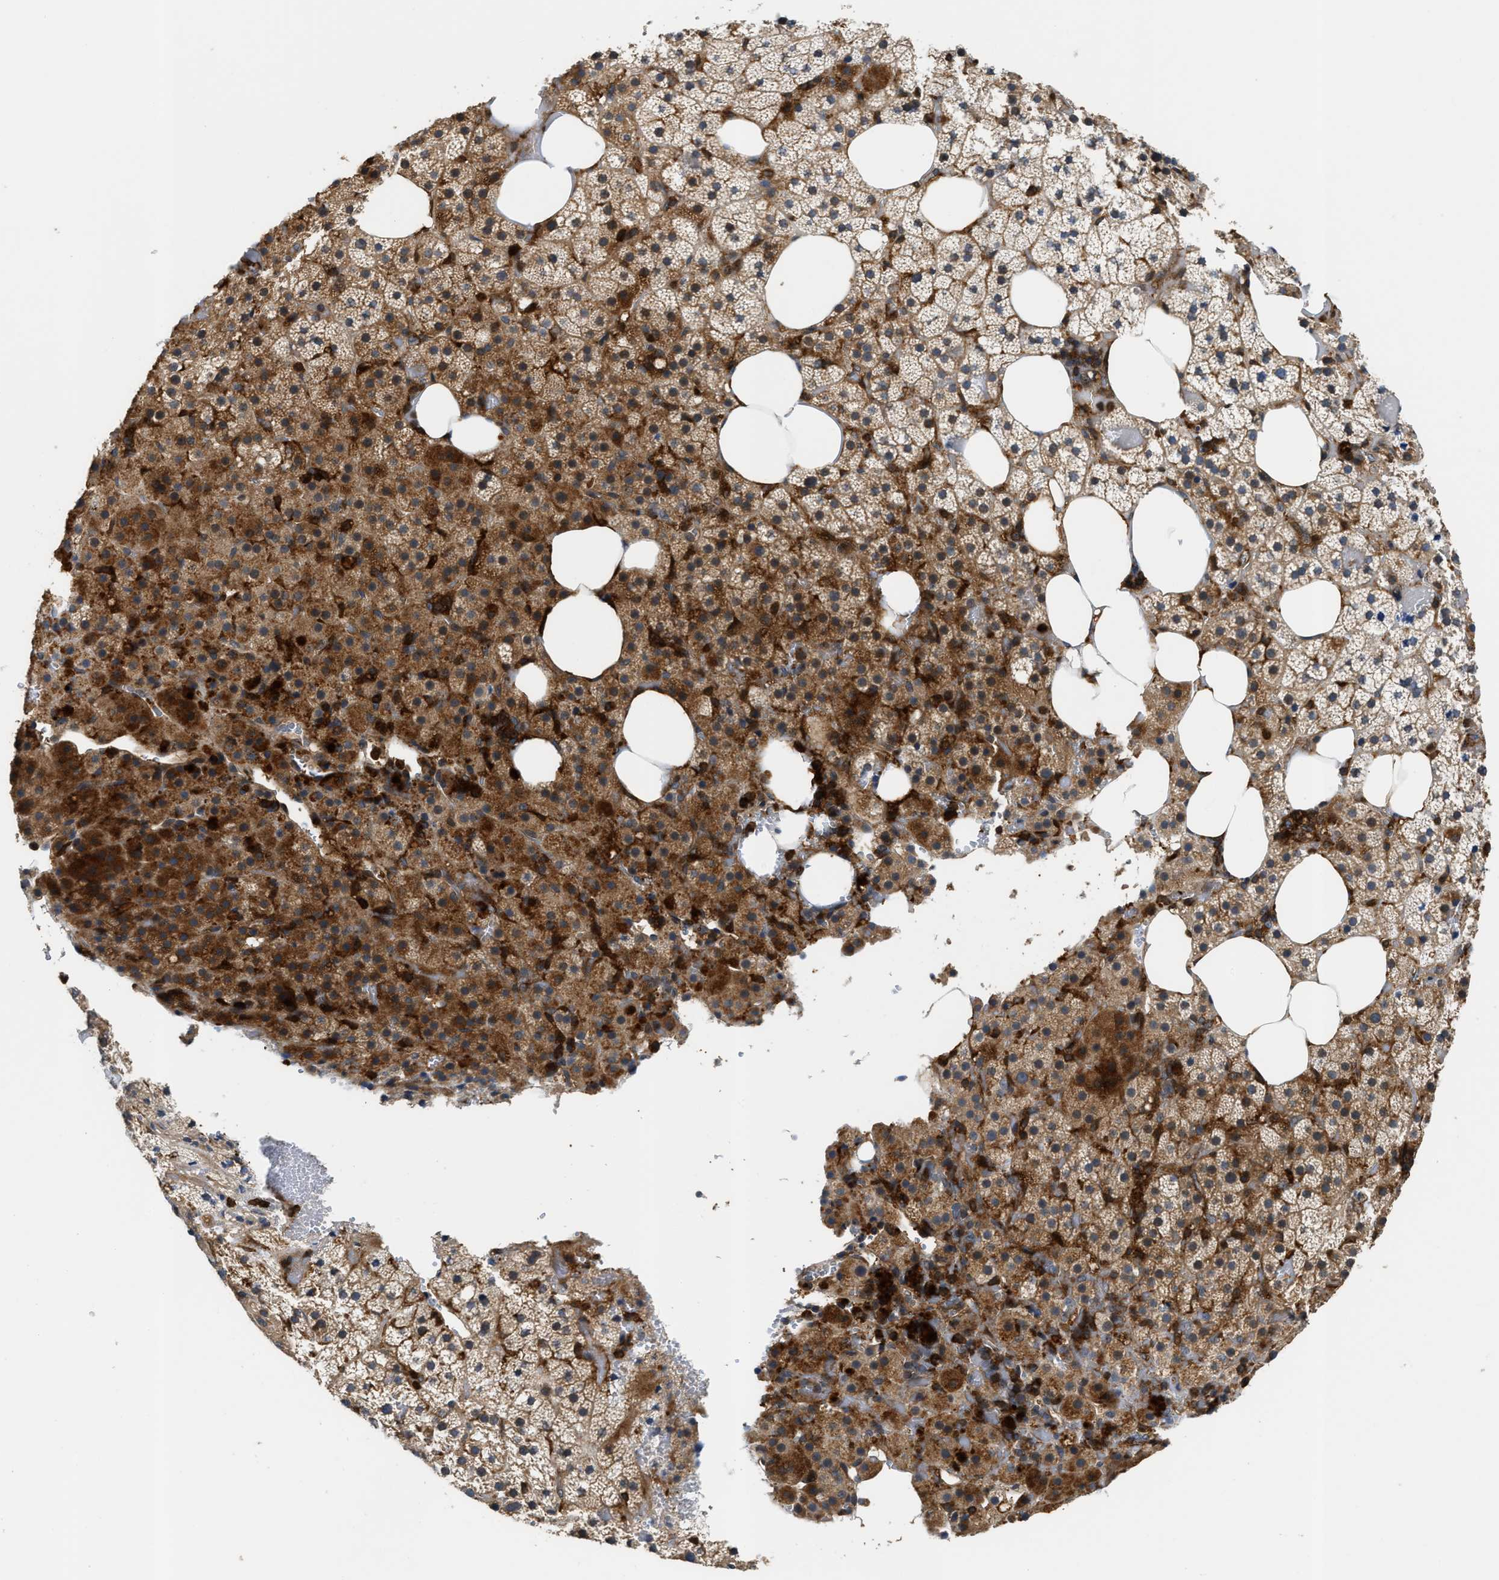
{"staining": {"intensity": "moderate", "quantity": ">75%", "location": "cytoplasmic/membranous"}, "tissue": "adrenal gland", "cell_type": "Glandular cells", "image_type": "normal", "snomed": [{"axis": "morphology", "description": "Normal tissue, NOS"}, {"axis": "topography", "description": "Adrenal gland"}], "caption": "Adrenal gland stained with immunohistochemistry exhibits moderate cytoplasmic/membranous expression in about >75% of glandular cells. (IHC, brightfield microscopy, high magnification).", "gene": "OSTF1", "patient": {"sex": "female", "age": 59}}